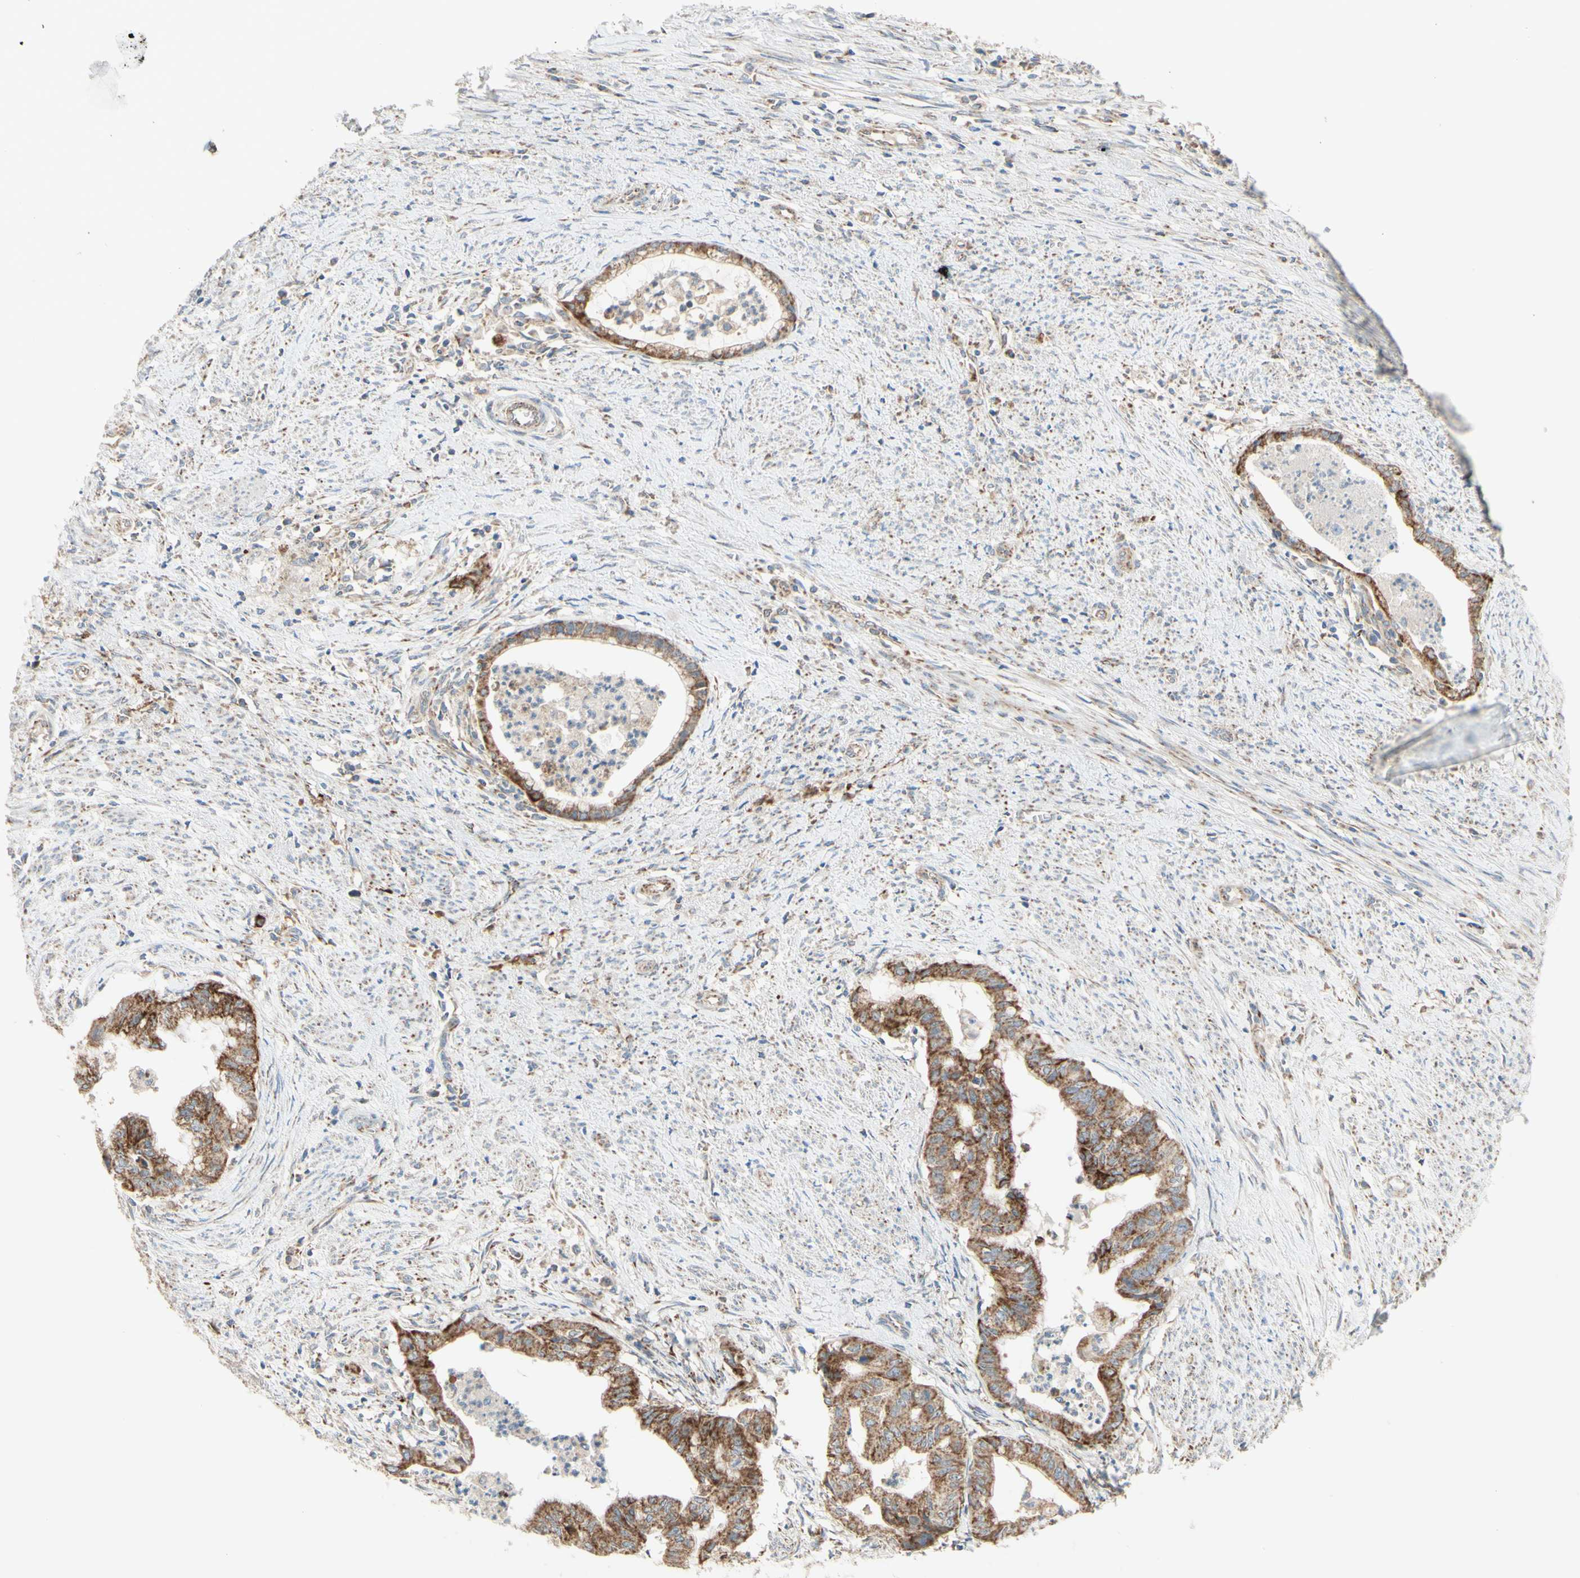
{"staining": {"intensity": "moderate", "quantity": ">75%", "location": "cytoplasmic/membranous"}, "tissue": "endometrial cancer", "cell_type": "Tumor cells", "image_type": "cancer", "snomed": [{"axis": "morphology", "description": "Necrosis, NOS"}, {"axis": "morphology", "description": "Adenocarcinoma, NOS"}, {"axis": "topography", "description": "Endometrium"}], "caption": "Immunohistochemical staining of endometrial cancer reveals medium levels of moderate cytoplasmic/membranous expression in about >75% of tumor cells. (IHC, brightfield microscopy, high magnification).", "gene": "ARMC10", "patient": {"sex": "female", "age": 79}}